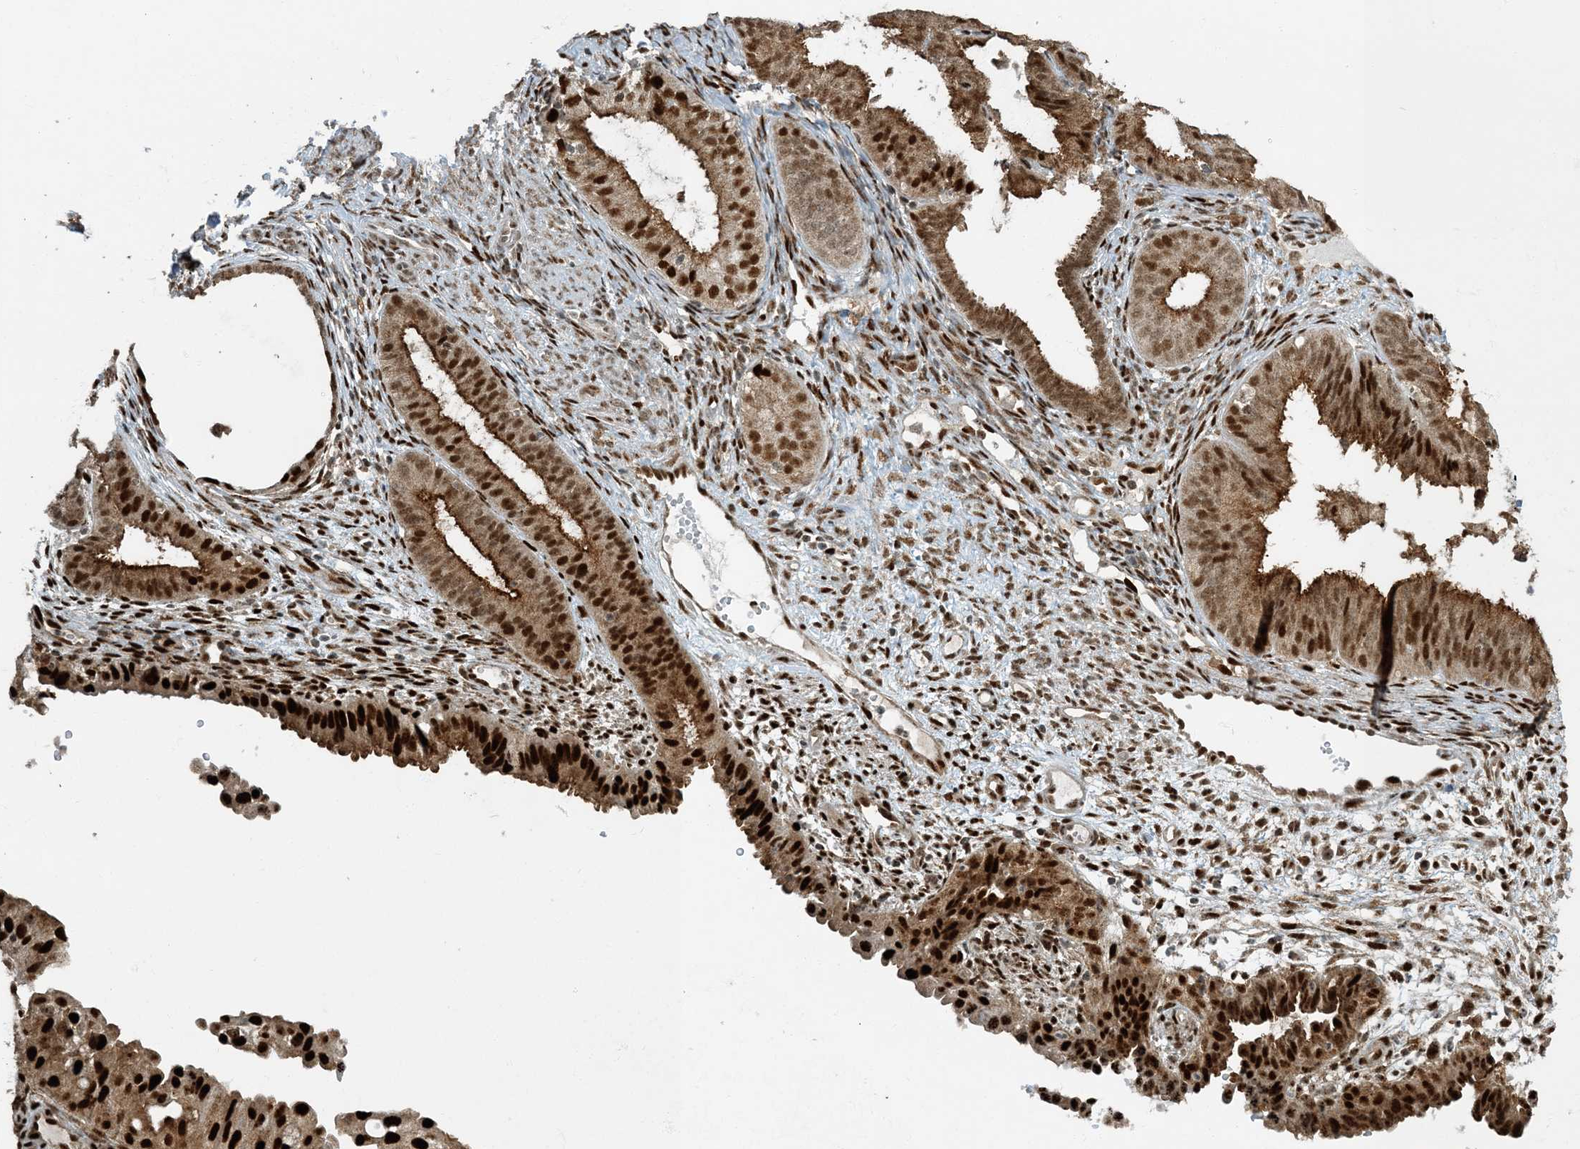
{"staining": {"intensity": "strong", "quantity": ">75%", "location": "cytoplasmic/membranous,nuclear"}, "tissue": "endometrial cancer", "cell_type": "Tumor cells", "image_type": "cancer", "snomed": [{"axis": "morphology", "description": "Adenocarcinoma, NOS"}, {"axis": "topography", "description": "Endometrium"}], "caption": "A brown stain shows strong cytoplasmic/membranous and nuclear expression of a protein in human endometrial cancer (adenocarcinoma) tumor cells.", "gene": "MBD1", "patient": {"sex": "female", "age": 51}}